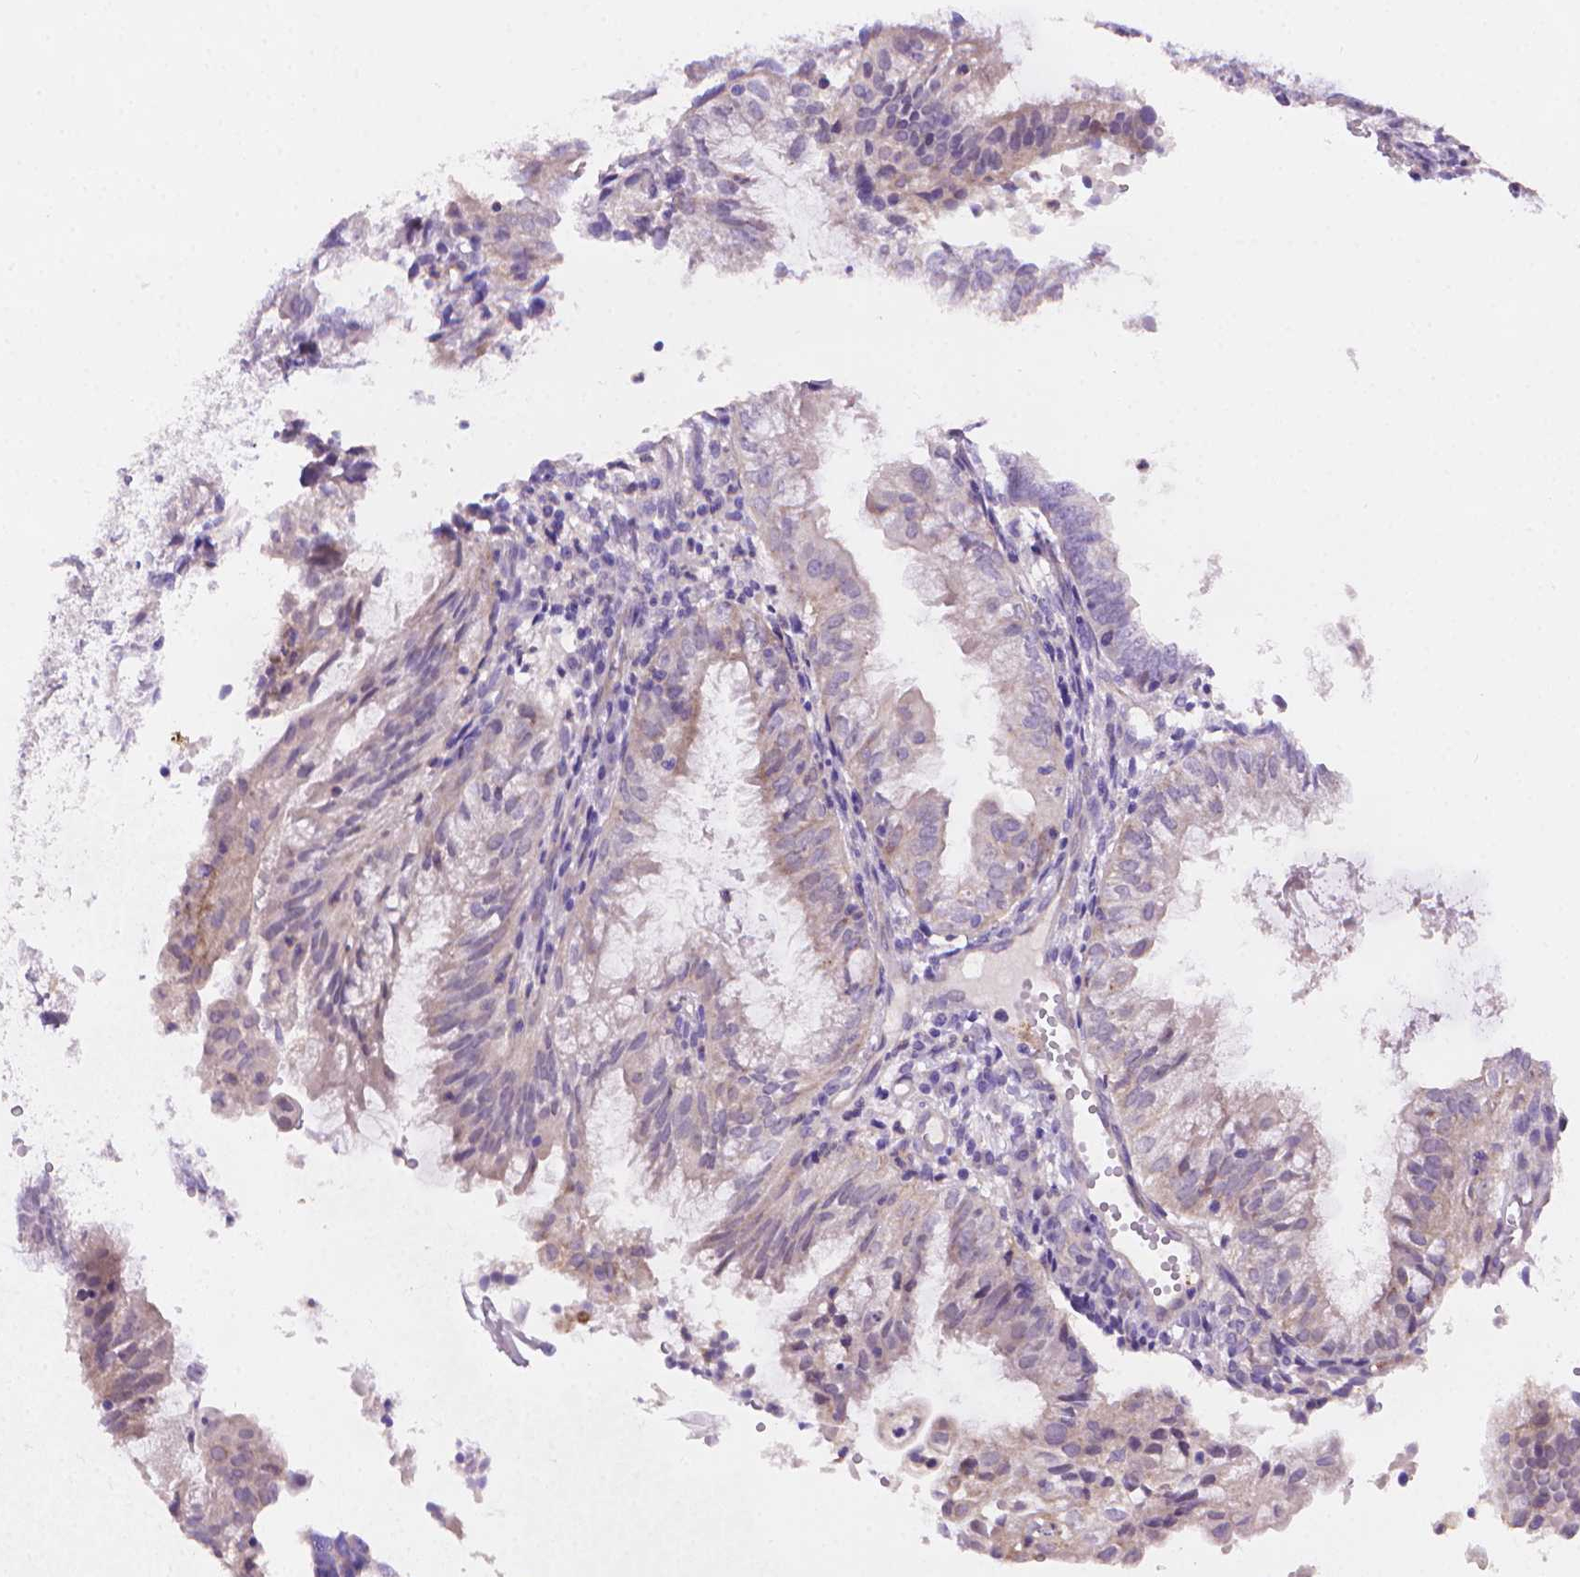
{"staining": {"intensity": "negative", "quantity": "none", "location": "none"}, "tissue": "endometrial cancer", "cell_type": "Tumor cells", "image_type": "cancer", "snomed": [{"axis": "morphology", "description": "Adenocarcinoma, NOS"}, {"axis": "topography", "description": "Endometrium"}], "caption": "High magnification brightfield microscopy of endometrial cancer stained with DAB (brown) and counterstained with hematoxylin (blue): tumor cells show no significant expression.", "gene": "AMMECR1", "patient": {"sex": "female", "age": 55}}